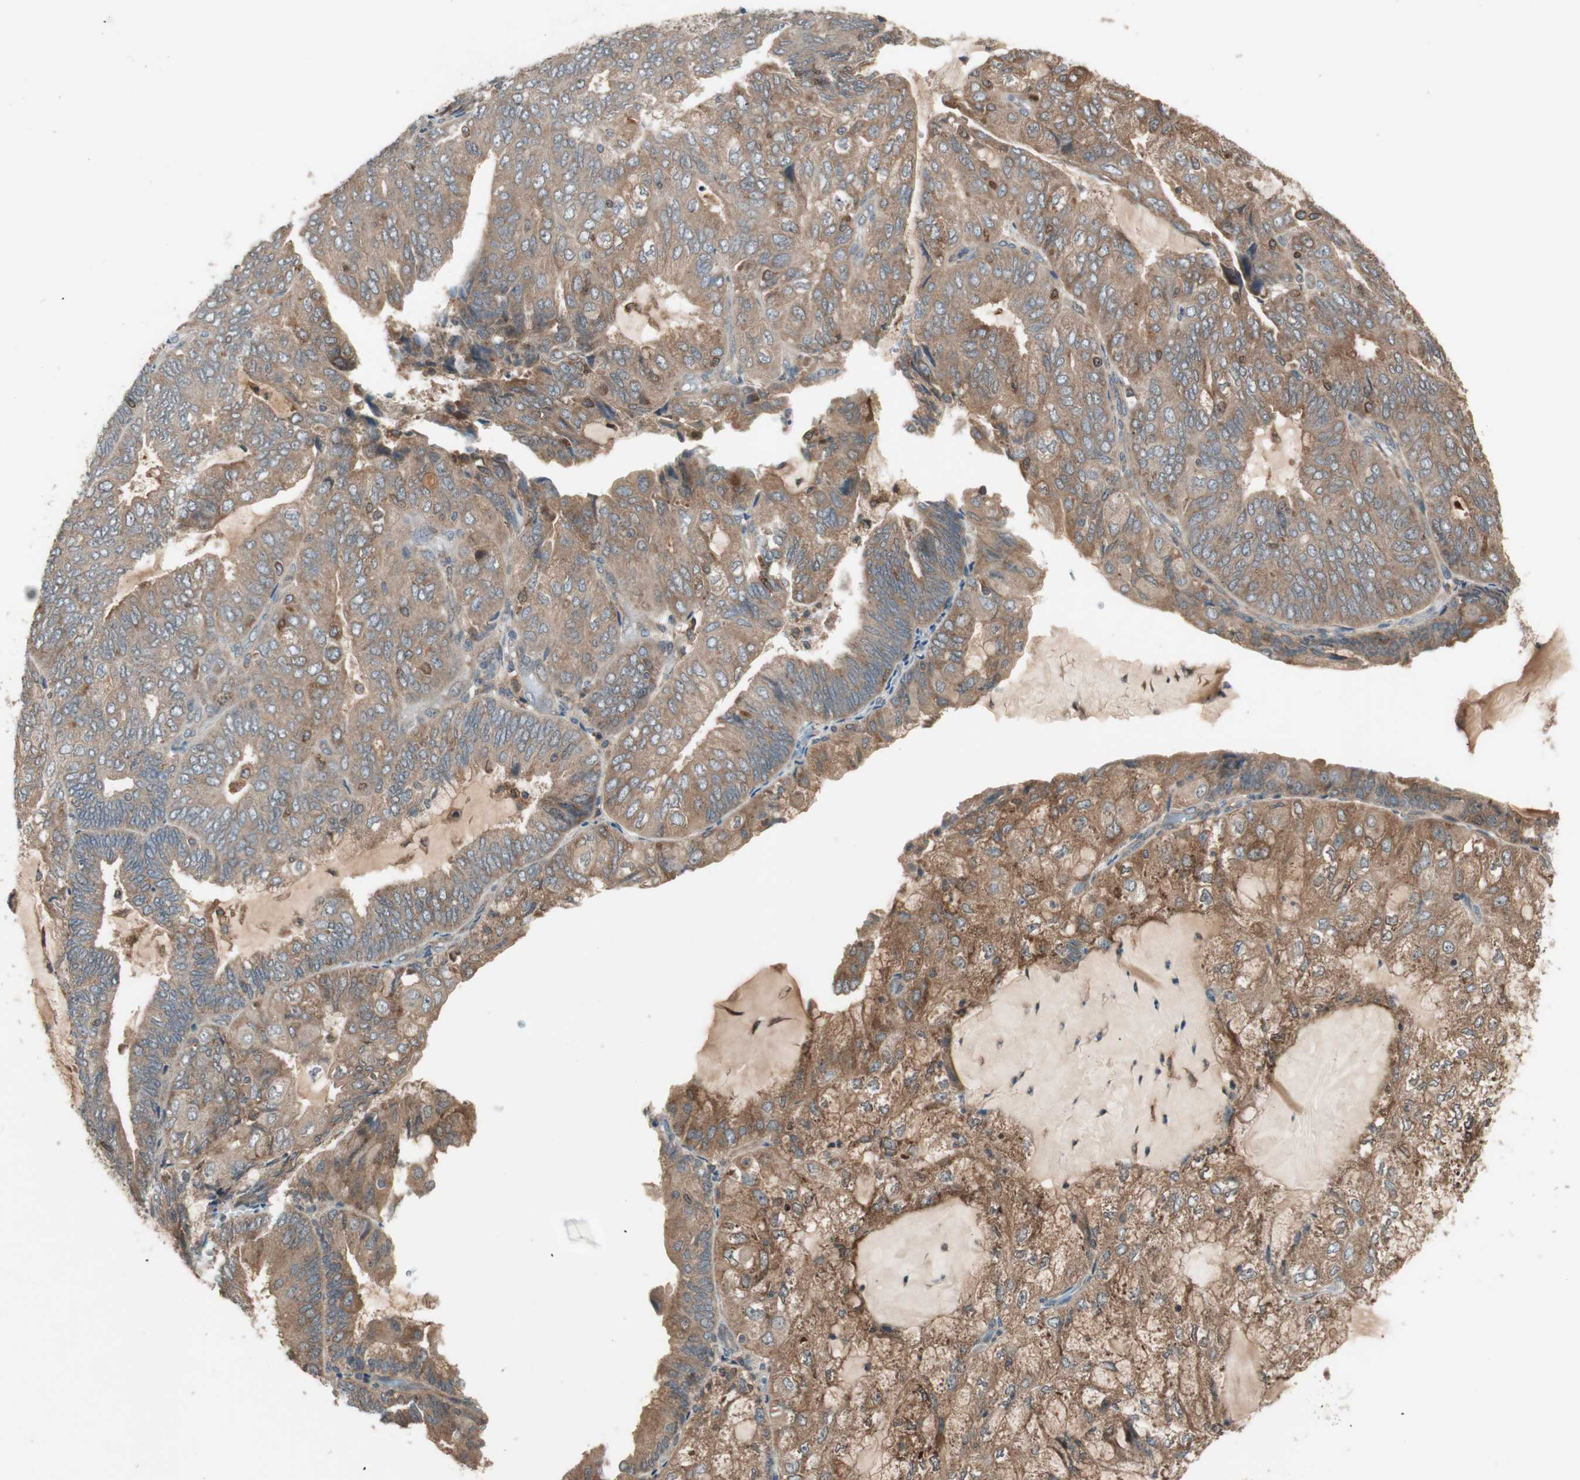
{"staining": {"intensity": "moderate", "quantity": ">75%", "location": "cytoplasmic/membranous"}, "tissue": "endometrial cancer", "cell_type": "Tumor cells", "image_type": "cancer", "snomed": [{"axis": "morphology", "description": "Adenocarcinoma, NOS"}, {"axis": "topography", "description": "Endometrium"}], "caption": "A brown stain shows moderate cytoplasmic/membranous staining of a protein in human endometrial adenocarcinoma tumor cells. (IHC, brightfield microscopy, high magnification).", "gene": "ATP6AP2", "patient": {"sex": "female", "age": 81}}